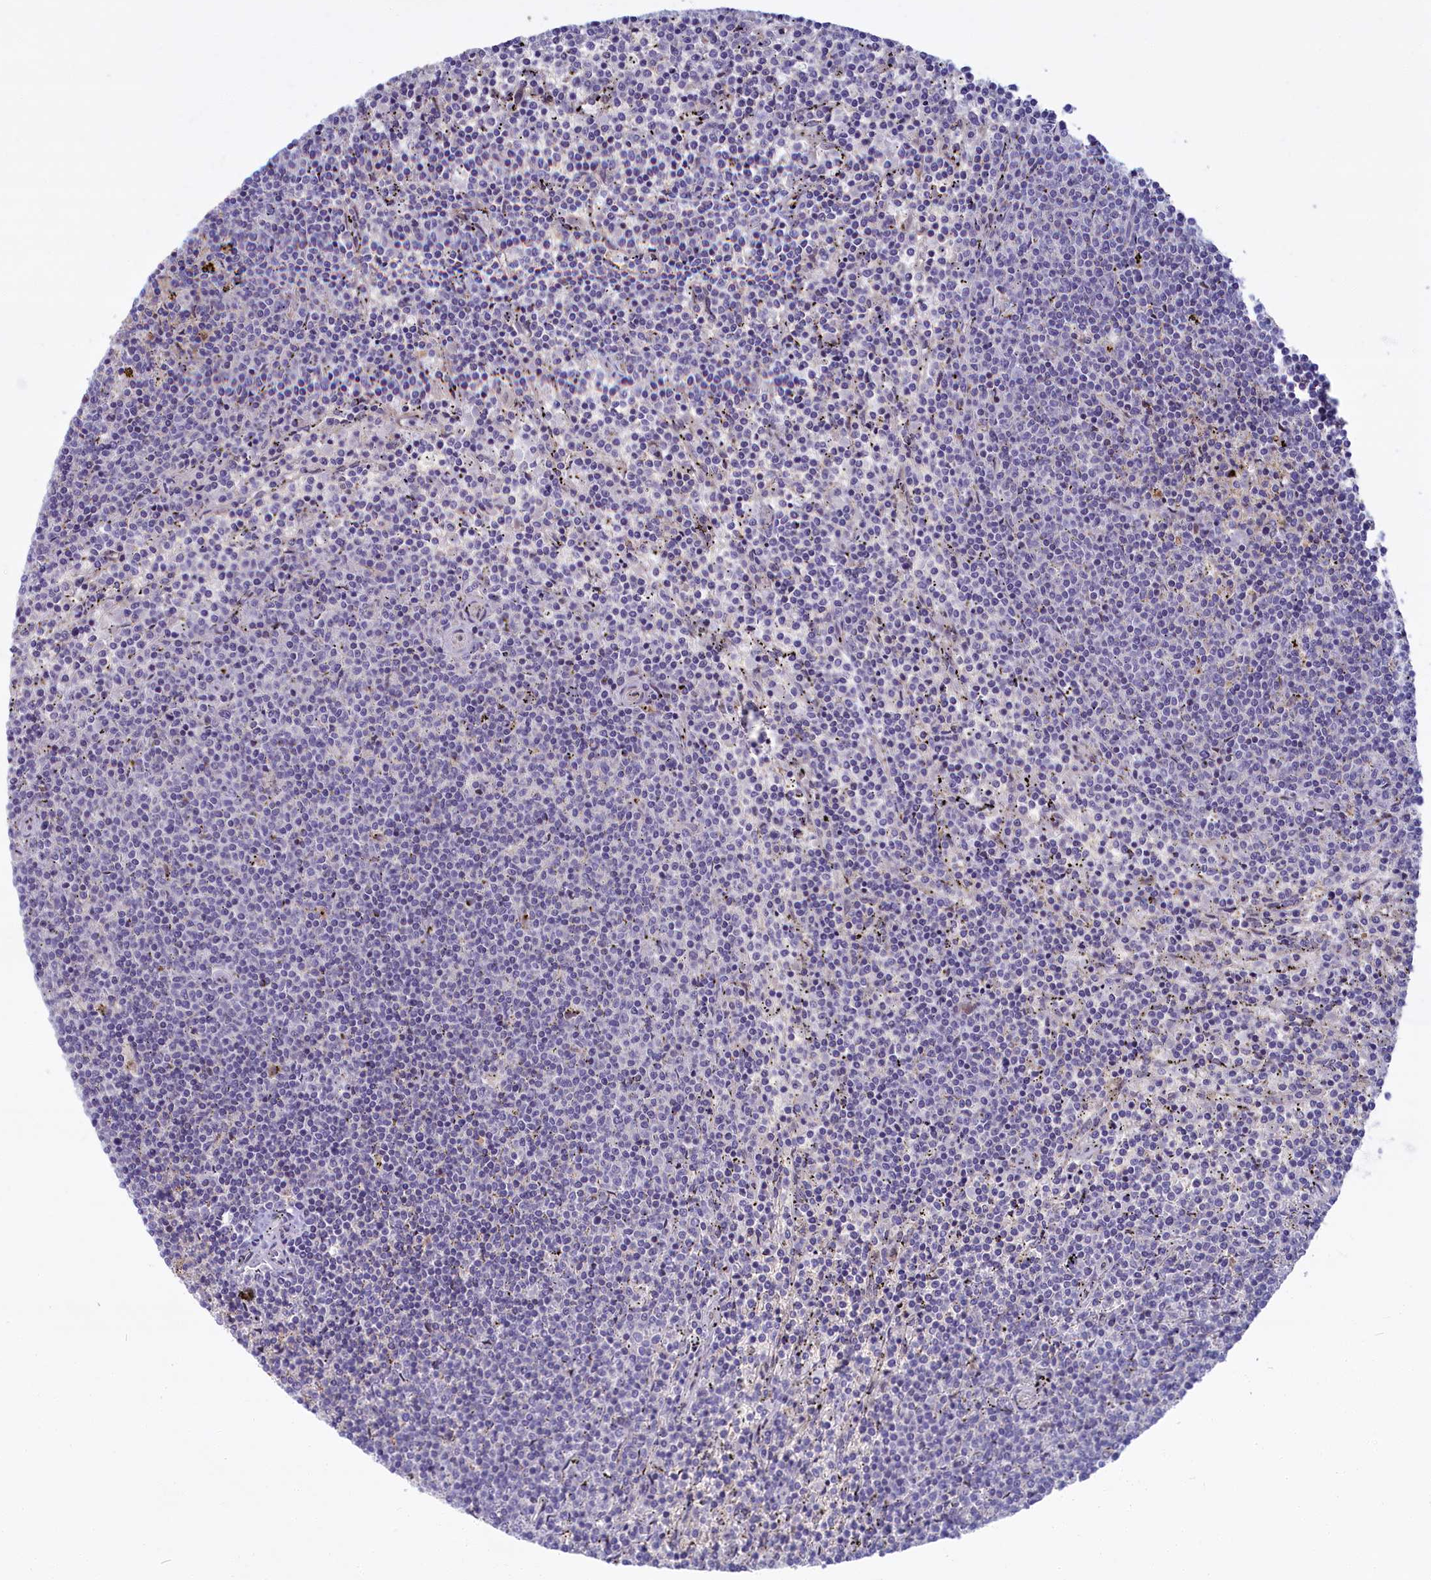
{"staining": {"intensity": "negative", "quantity": "none", "location": "none"}, "tissue": "lymphoma", "cell_type": "Tumor cells", "image_type": "cancer", "snomed": [{"axis": "morphology", "description": "Malignant lymphoma, non-Hodgkin's type, Low grade"}, {"axis": "topography", "description": "Spleen"}], "caption": "This histopathology image is of low-grade malignant lymphoma, non-Hodgkin's type stained with IHC to label a protein in brown with the nuclei are counter-stained blue. There is no staining in tumor cells.", "gene": "FCSK", "patient": {"sex": "female", "age": 50}}